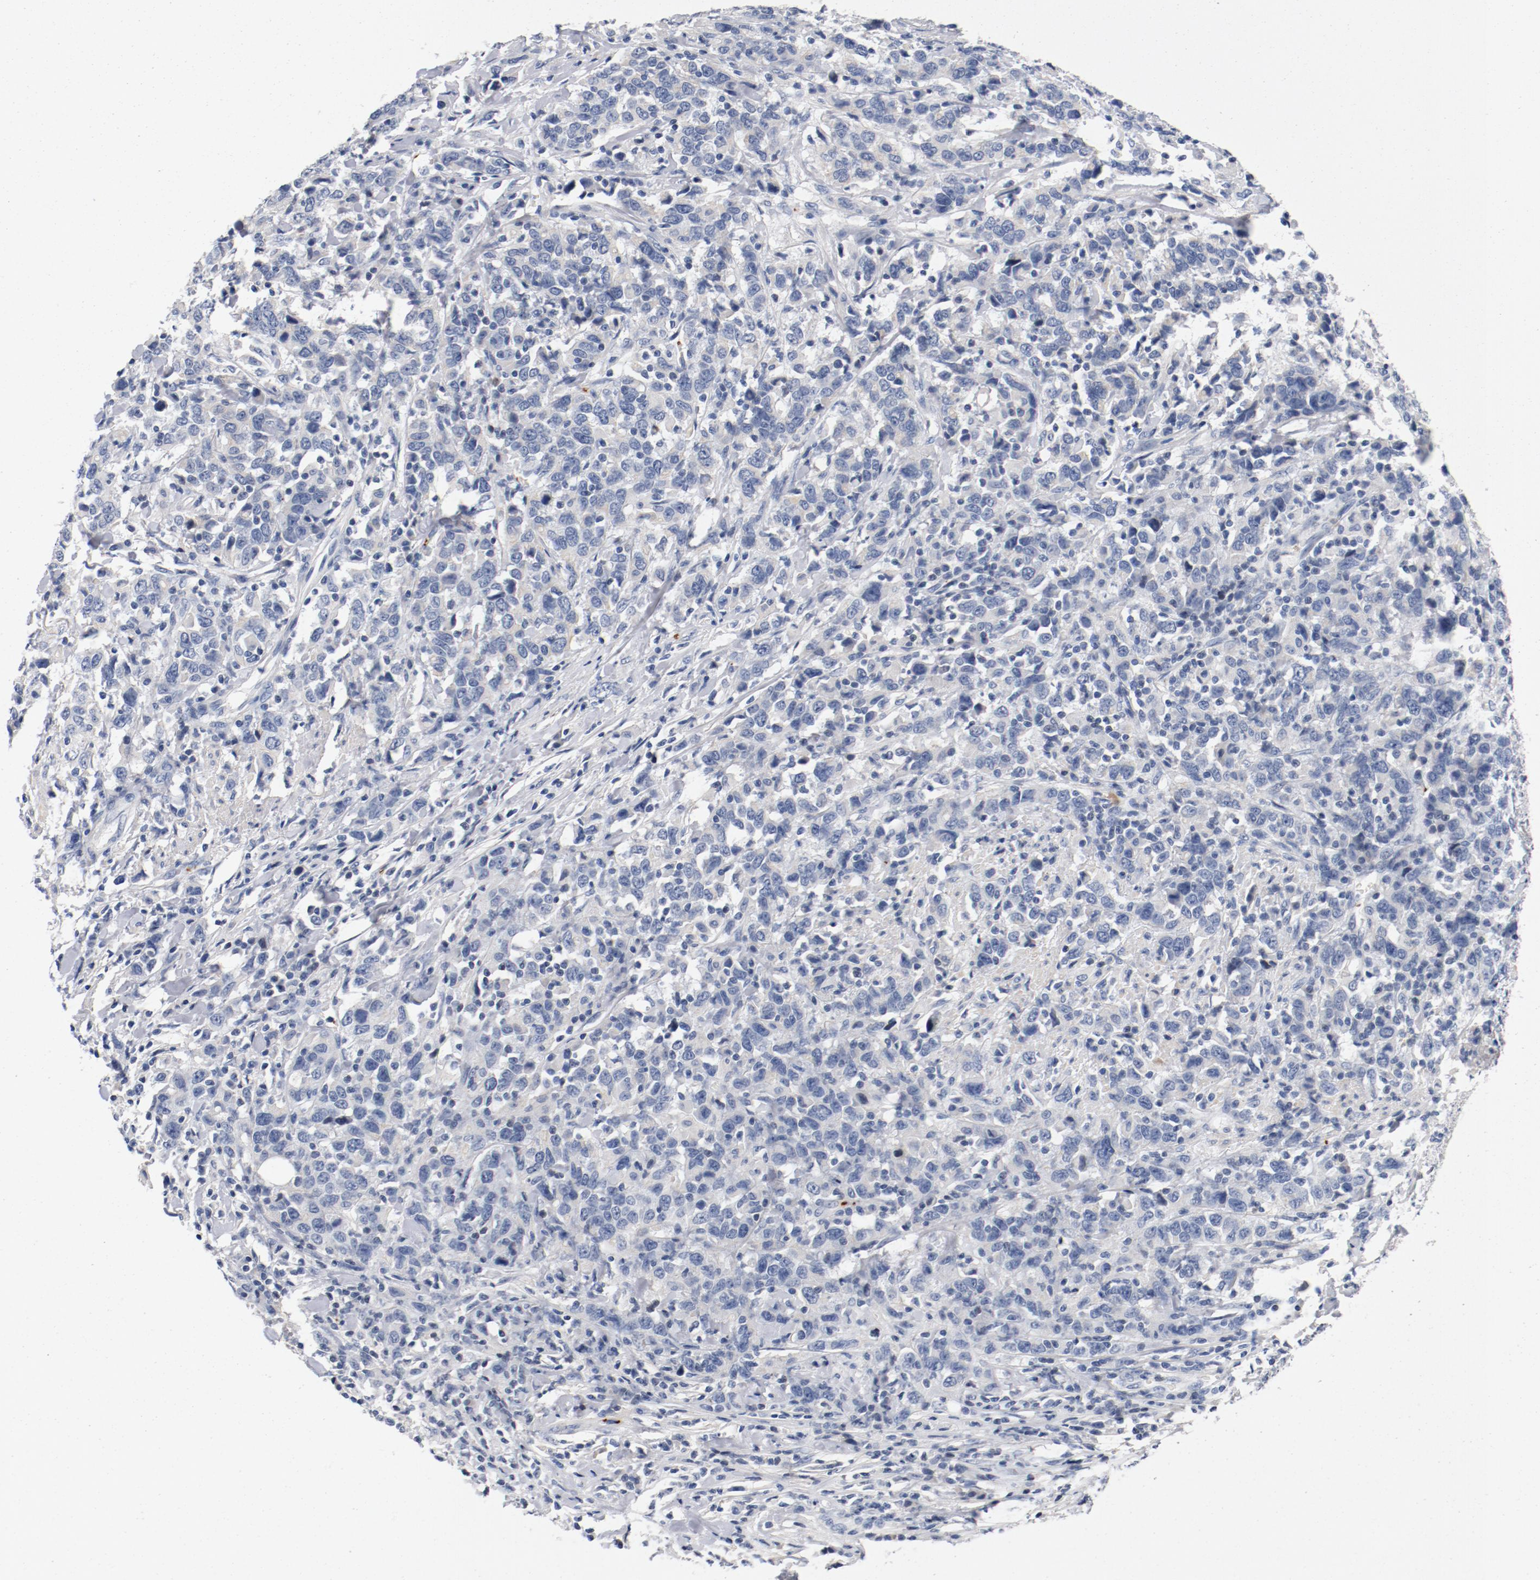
{"staining": {"intensity": "negative", "quantity": "none", "location": "none"}, "tissue": "urothelial cancer", "cell_type": "Tumor cells", "image_type": "cancer", "snomed": [{"axis": "morphology", "description": "Urothelial carcinoma, High grade"}, {"axis": "topography", "description": "Urinary bladder"}], "caption": "Immunohistochemistry micrograph of urothelial carcinoma (high-grade) stained for a protein (brown), which exhibits no positivity in tumor cells. Nuclei are stained in blue.", "gene": "PIM1", "patient": {"sex": "male", "age": 61}}